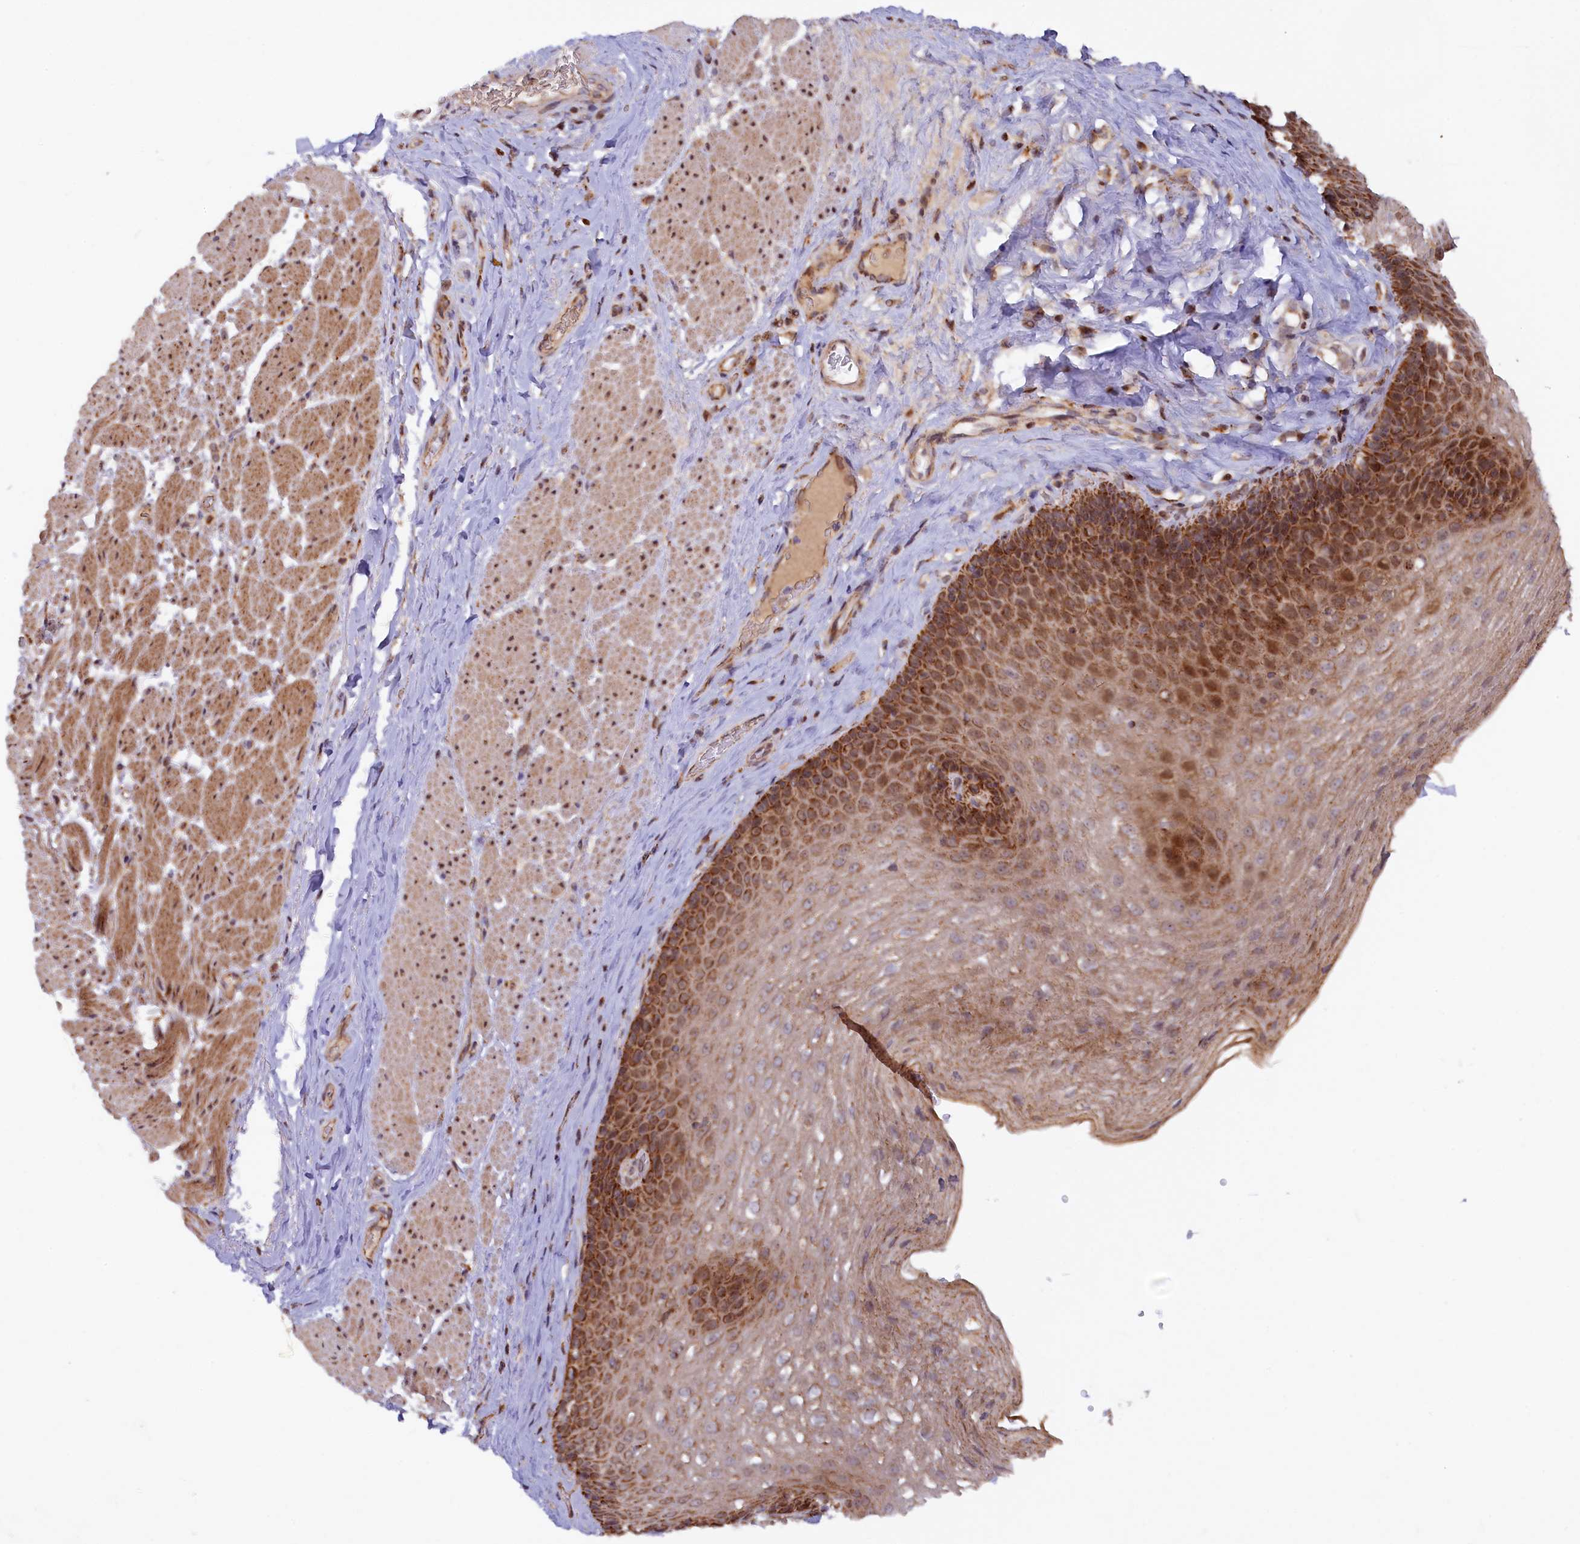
{"staining": {"intensity": "strong", "quantity": ">75%", "location": "cytoplasmic/membranous"}, "tissue": "esophagus", "cell_type": "Squamous epithelial cells", "image_type": "normal", "snomed": [{"axis": "morphology", "description": "Normal tissue, NOS"}, {"axis": "topography", "description": "Esophagus"}], "caption": "Immunohistochemical staining of normal esophagus demonstrates >75% levels of strong cytoplasmic/membranous protein expression in about >75% of squamous epithelial cells.", "gene": "DUS3L", "patient": {"sex": "female", "age": 66}}